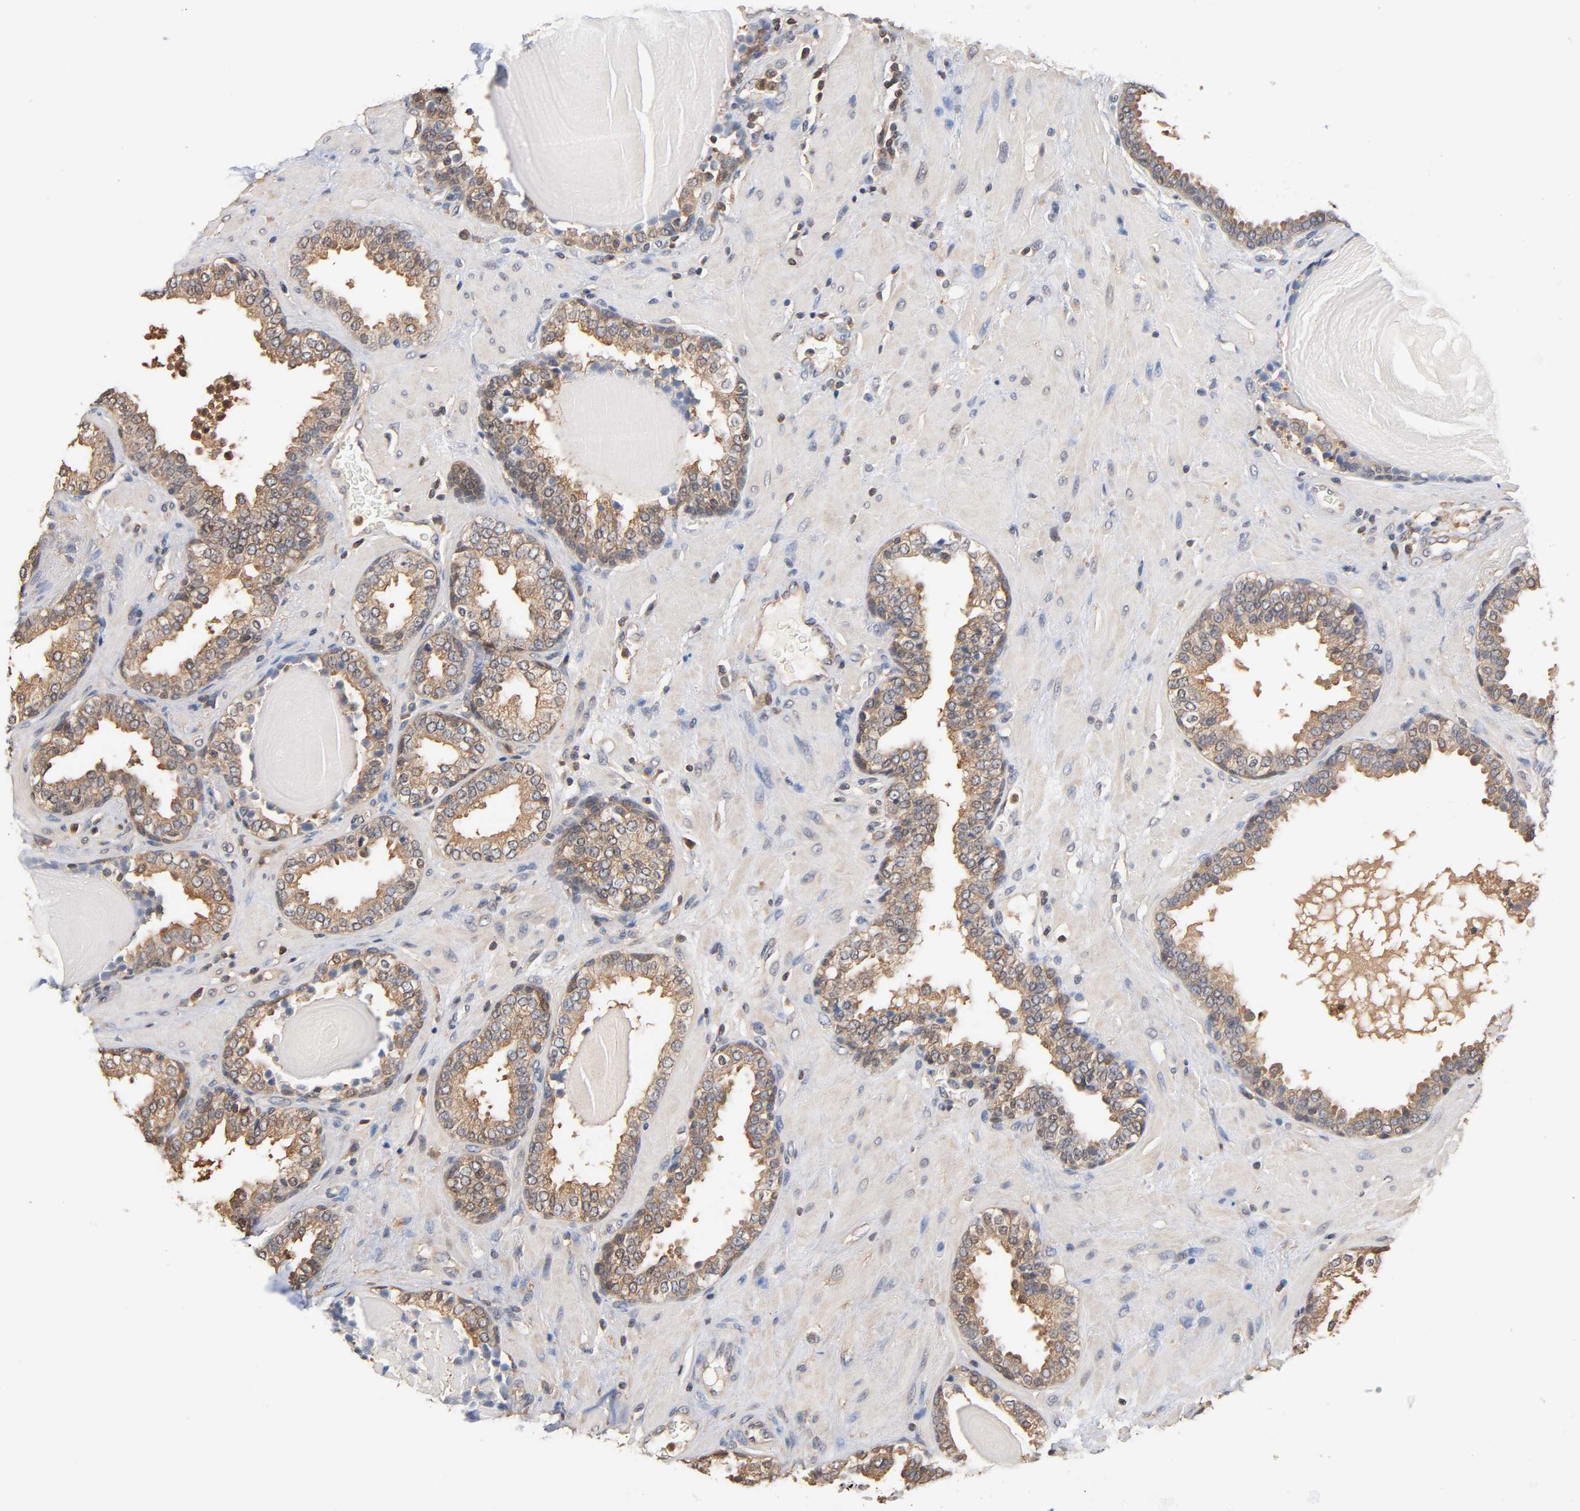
{"staining": {"intensity": "moderate", "quantity": ">75%", "location": "cytoplasmic/membranous"}, "tissue": "prostate", "cell_type": "Glandular cells", "image_type": "normal", "snomed": [{"axis": "morphology", "description": "Normal tissue, NOS"}, {"axis": "topography", "description": "Prostate"}], "caption": "Approximately >75% of glandular cells in benign human prostate display moderate cytoplasmic/membranous protein staining as visualized by brown immunohistochemical staining.", "gene": "ALDOA", "patient": {"sex": "male", "age": 51}}